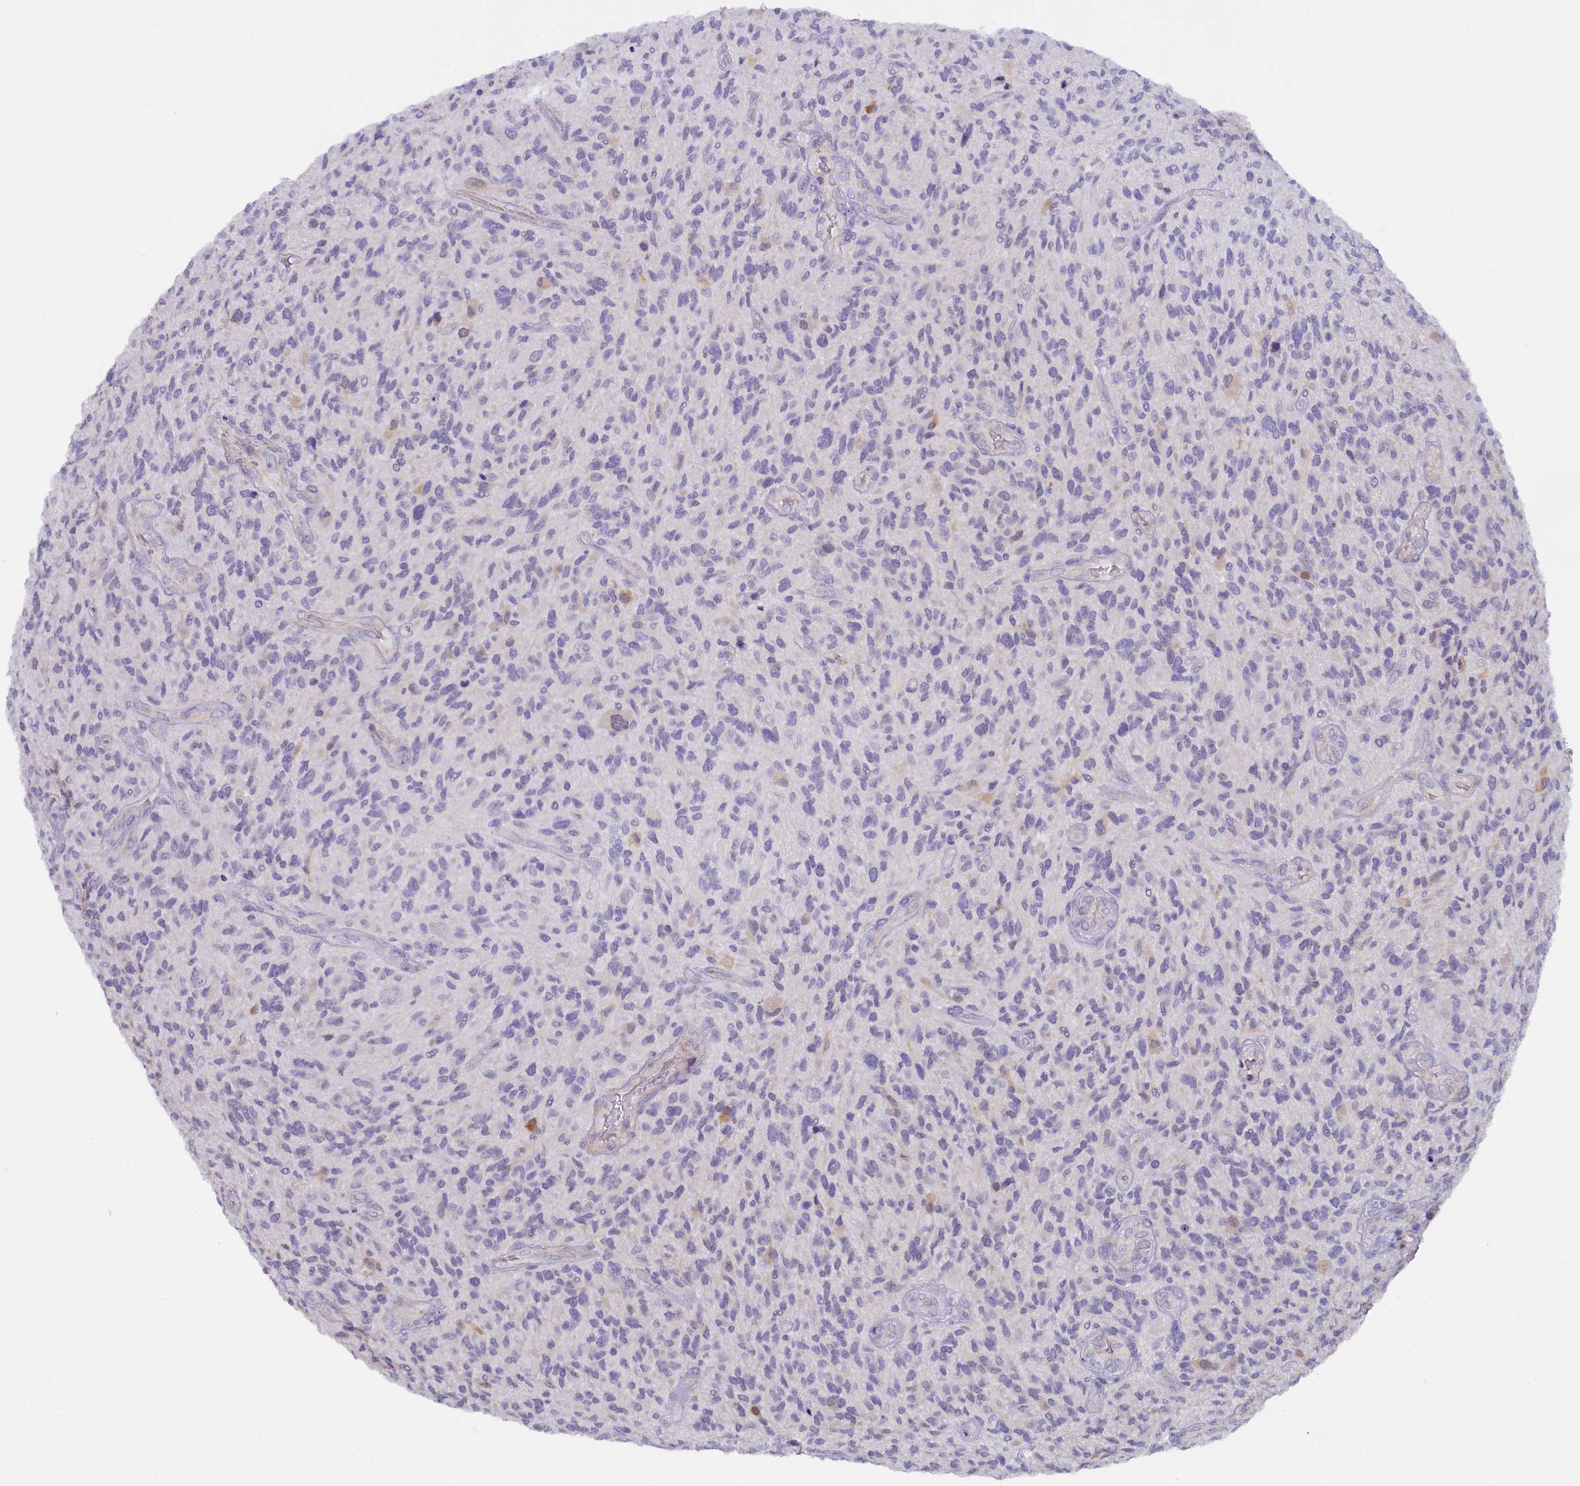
{"staining": {"intensity": "negative", "quantity": "none", "location": "none"}, "tissue": "glioma", "cell_type": "Tumor cells", "image_type": "cancer", "snomed": [{"axis": "morphology", "description": "Glioma, malignant, High grade"}, {"axis": "topography", "description": "Brain"}], "caption": "Glioma was stained to show a protein in brown. There is no significant expression in tumor cells.", "gene": "ZSWIM4", "patient": {"sex": "male", "age": 47}}